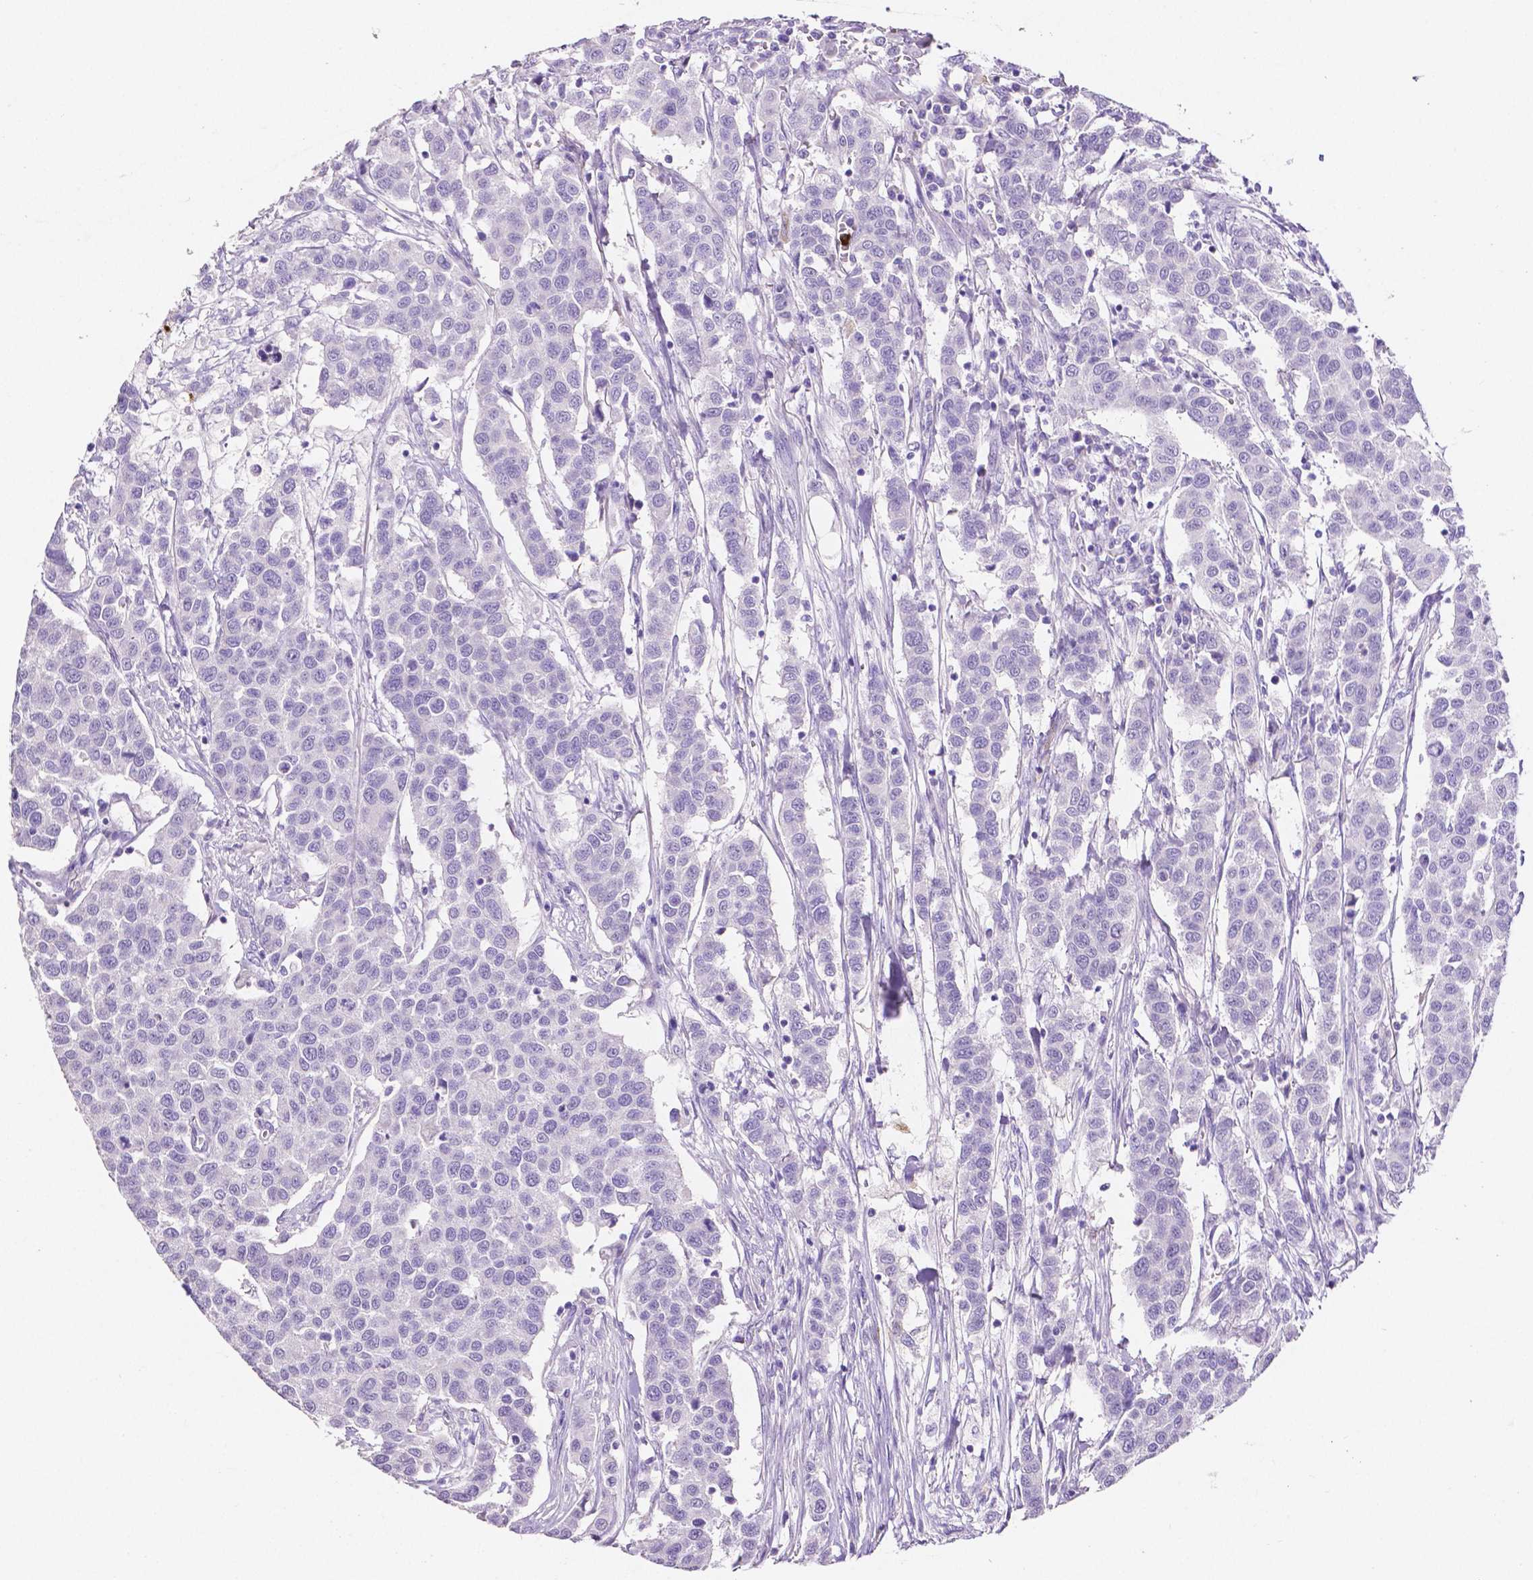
{"staining": {"intensity": "negative", "quantity": "none", "location": "none"}, "tissue": "urothelial cancer", "cell_type": "Tumor cells", "image_type": "cancer", "snomed": [{"axis": "morphology", "description": "Urothelial carcinoma, High grade"}, {"axis": "topography", "description": "Urinary bladder"}], "caption": "IHC histopathology image of neoplastic tissue: human urothelial cancer stained with DAB (3,3'-diaminobenzidine) shows no significant protein expression in tumor cells.", "gene": "MMP9", "patient": {"sex": "female", "age": 58}}